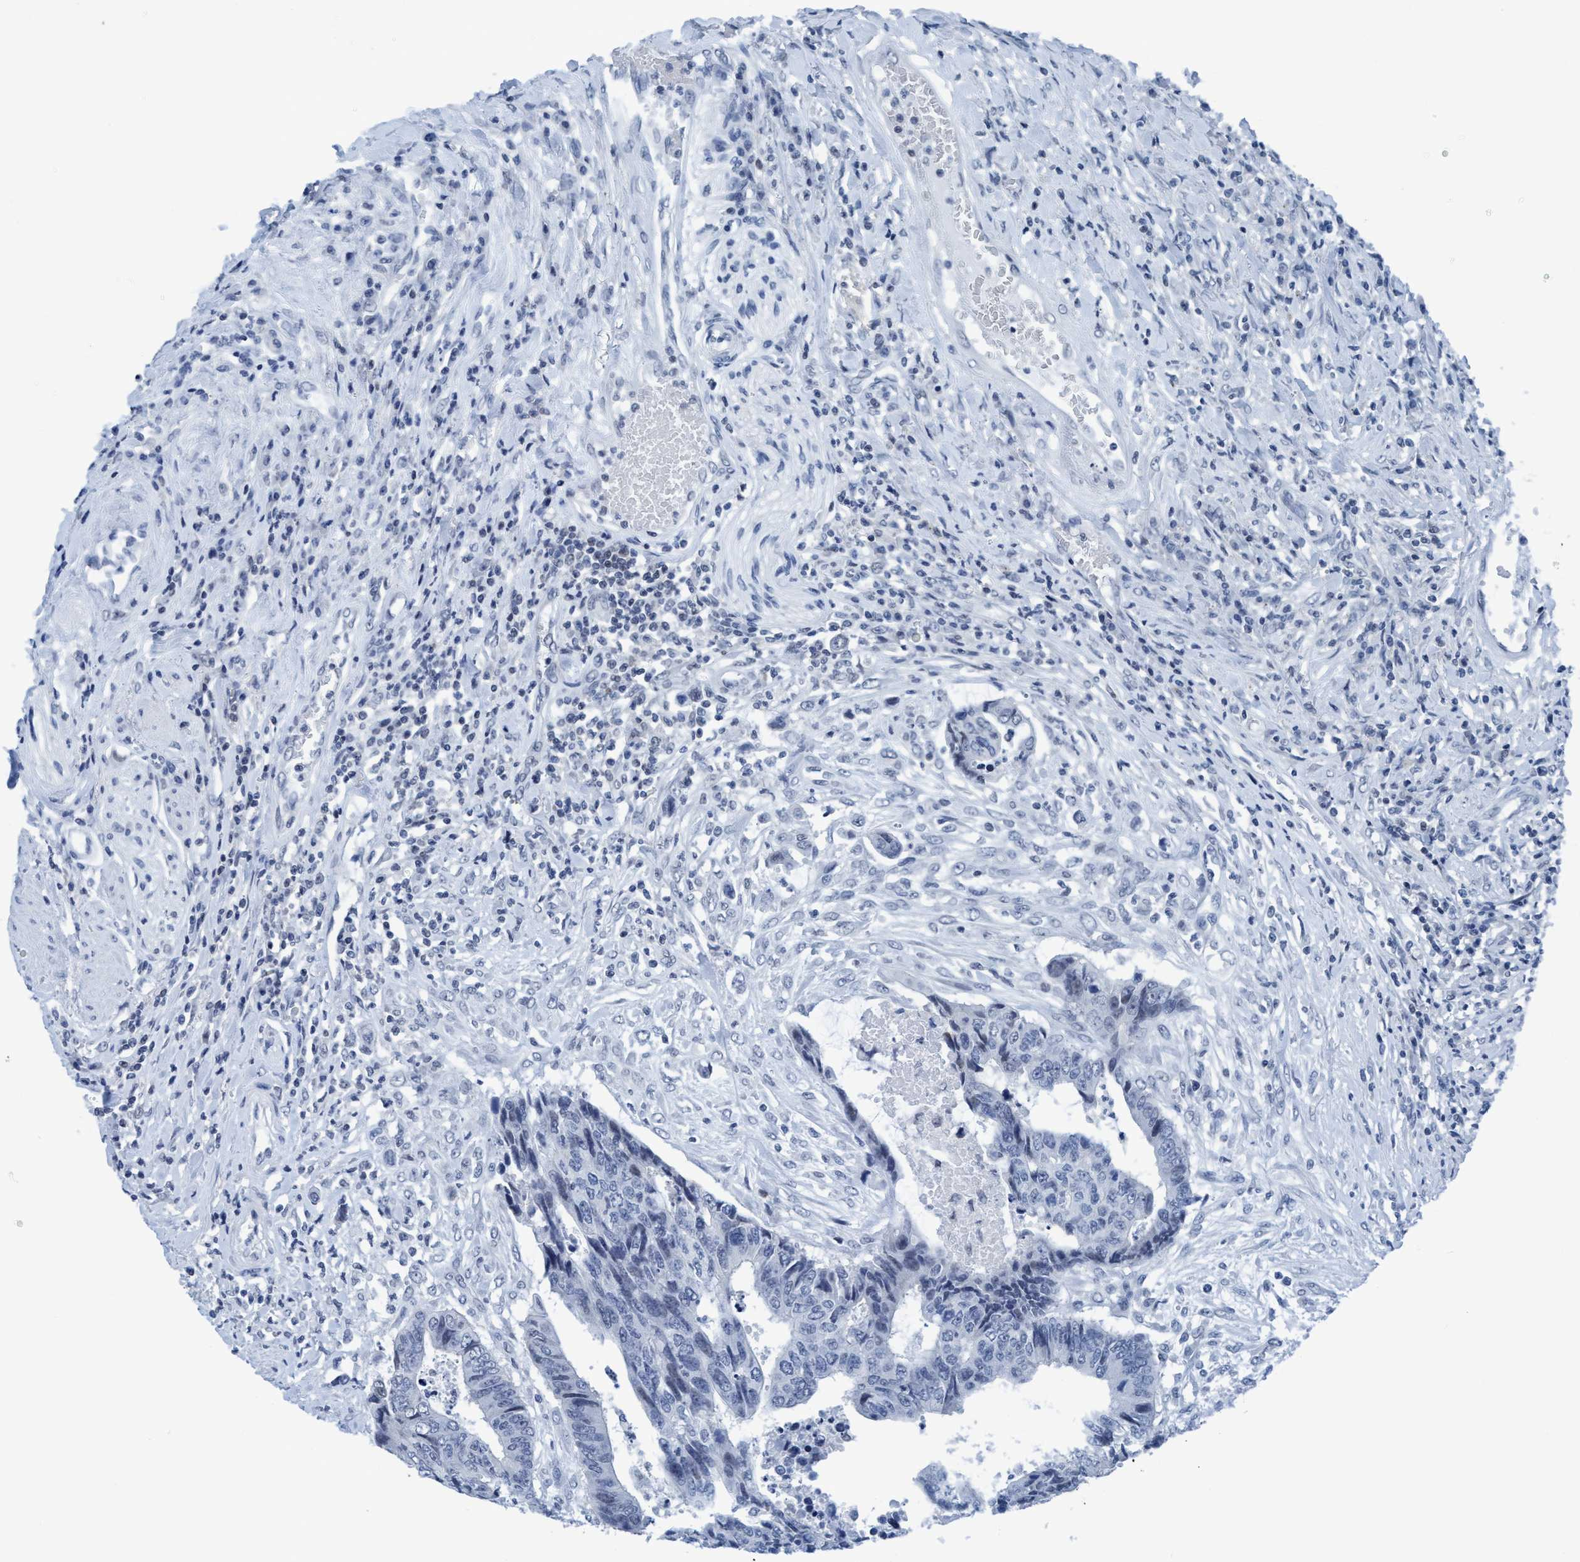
{"staining": {"intensity": "negative", "quantity": "none", "location": "none"}, "tissue": "colorectal cancer", "cell_type": "Tumor cells", "image_type": "cancer", "snomed": [{"axis": "morphology", "description": "Adenocarcinoma, NOS"}, {"axis": "topography", "description": "Rectum"}], "caption": "Immunohistochemical staining of colorectal adenocarcinoma displays no significant expression in tumor cells. The staining is performed using DAB (3,3'-diaminobenzidine) brown chromogen with nuclei counter-stained in using hematoxylin.", "gene": "DNAI1", "patient": {"sex": "male", "age": 84}}